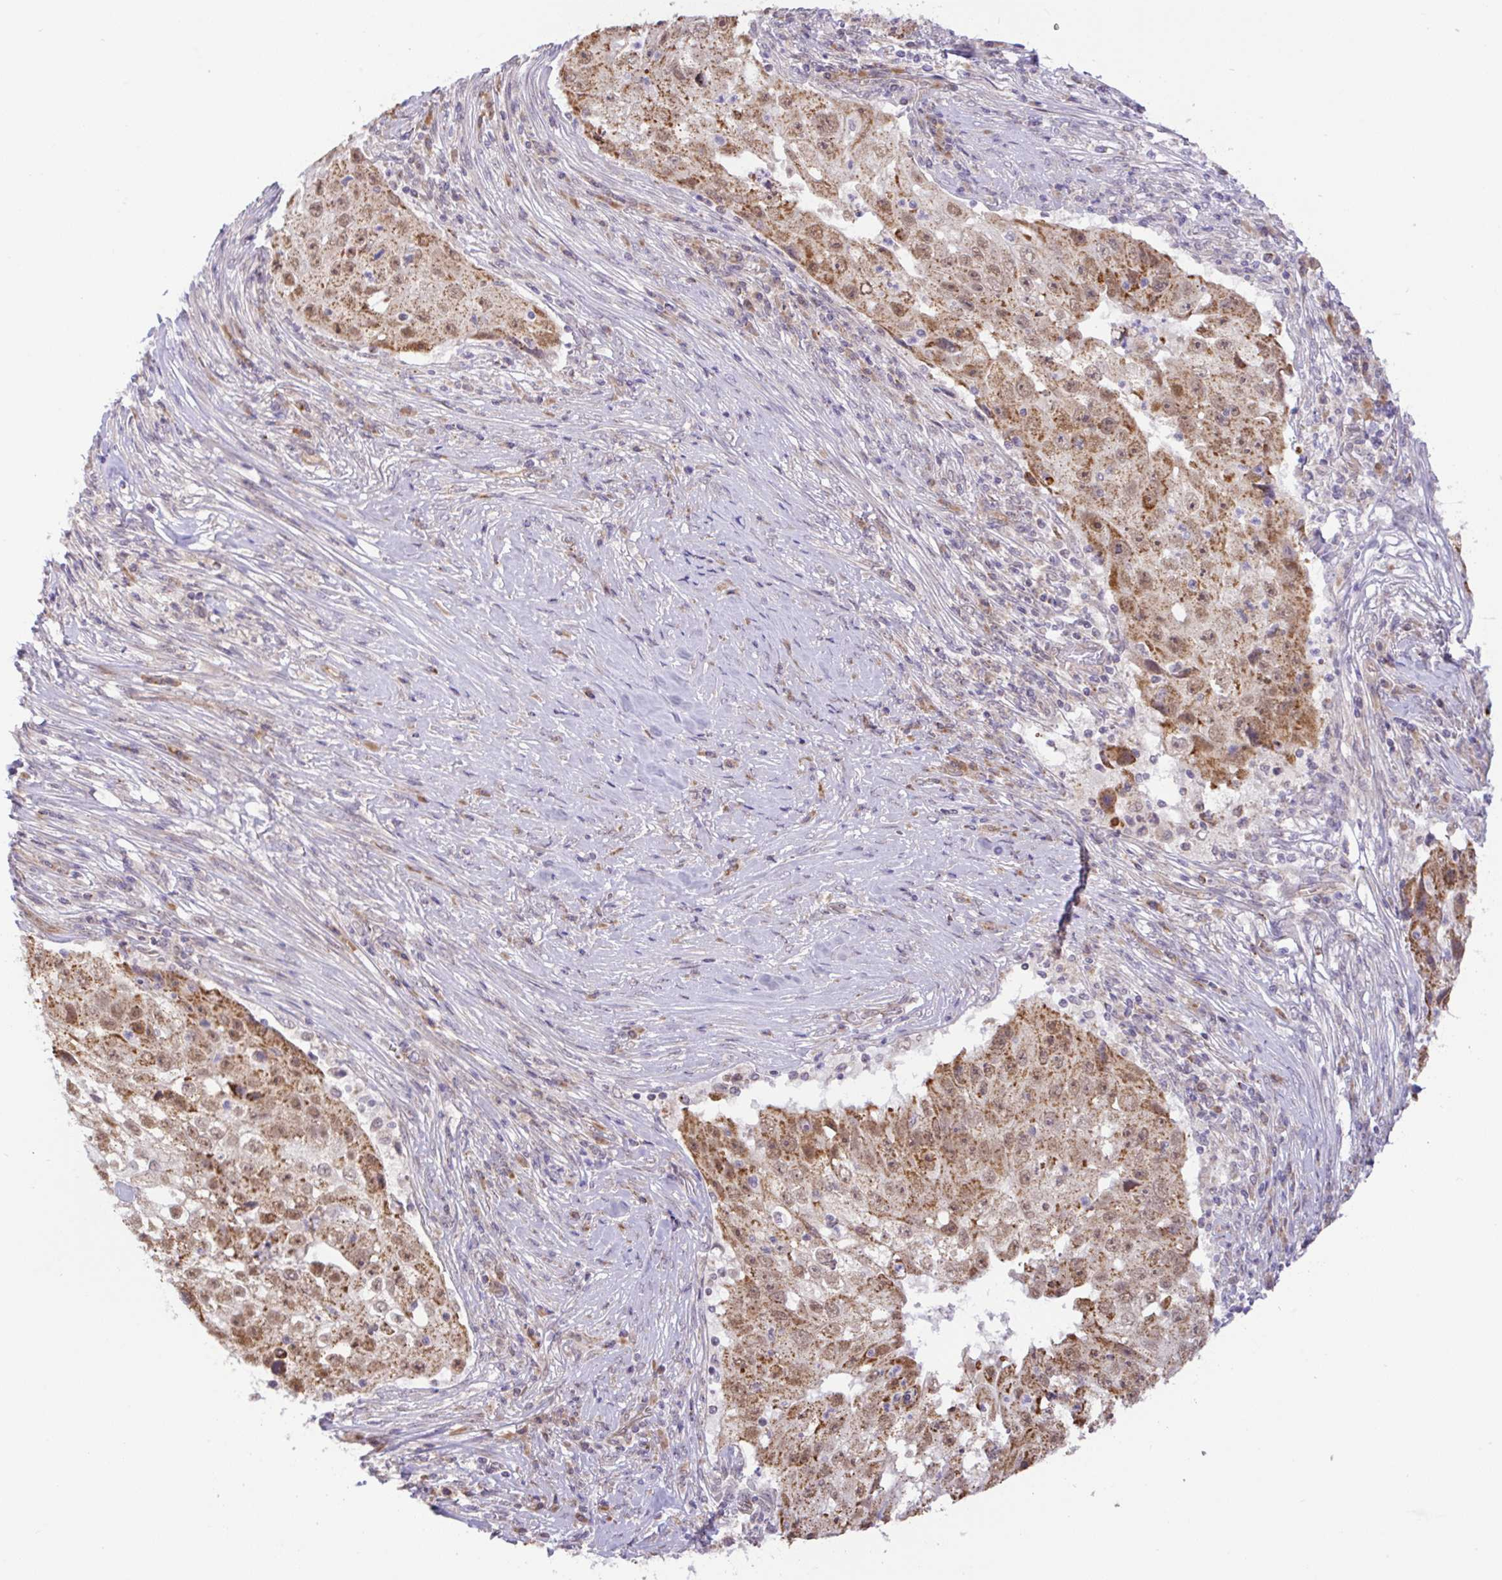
{"staining": {"intensity": "moderate", "quantity": ">75%", "location": "cytoplasmic/membranous,nuclear"}, "tissue": "lung cancer", "cell_type": "Tumor cells", "image_type": "cancer", "snomed": [{"axis": "morphology", "description": "Squamous cell carcinoma, NOS"}, {"axis": "topography", "description": "Lung"}], "caption": "A medium amount of moderate cytoplasmic/membranous and nuclear positivity is appreciated in about >75% of tumor cells in squamous cell carcinoma (lung) tissue. The staining is performed using DAB brown chromogen to label protein expression. The nuclei are counter-stained blue using hematoxylin.", "gene": "DLEU7", "patient": {"sex": "male", "age": 64}}